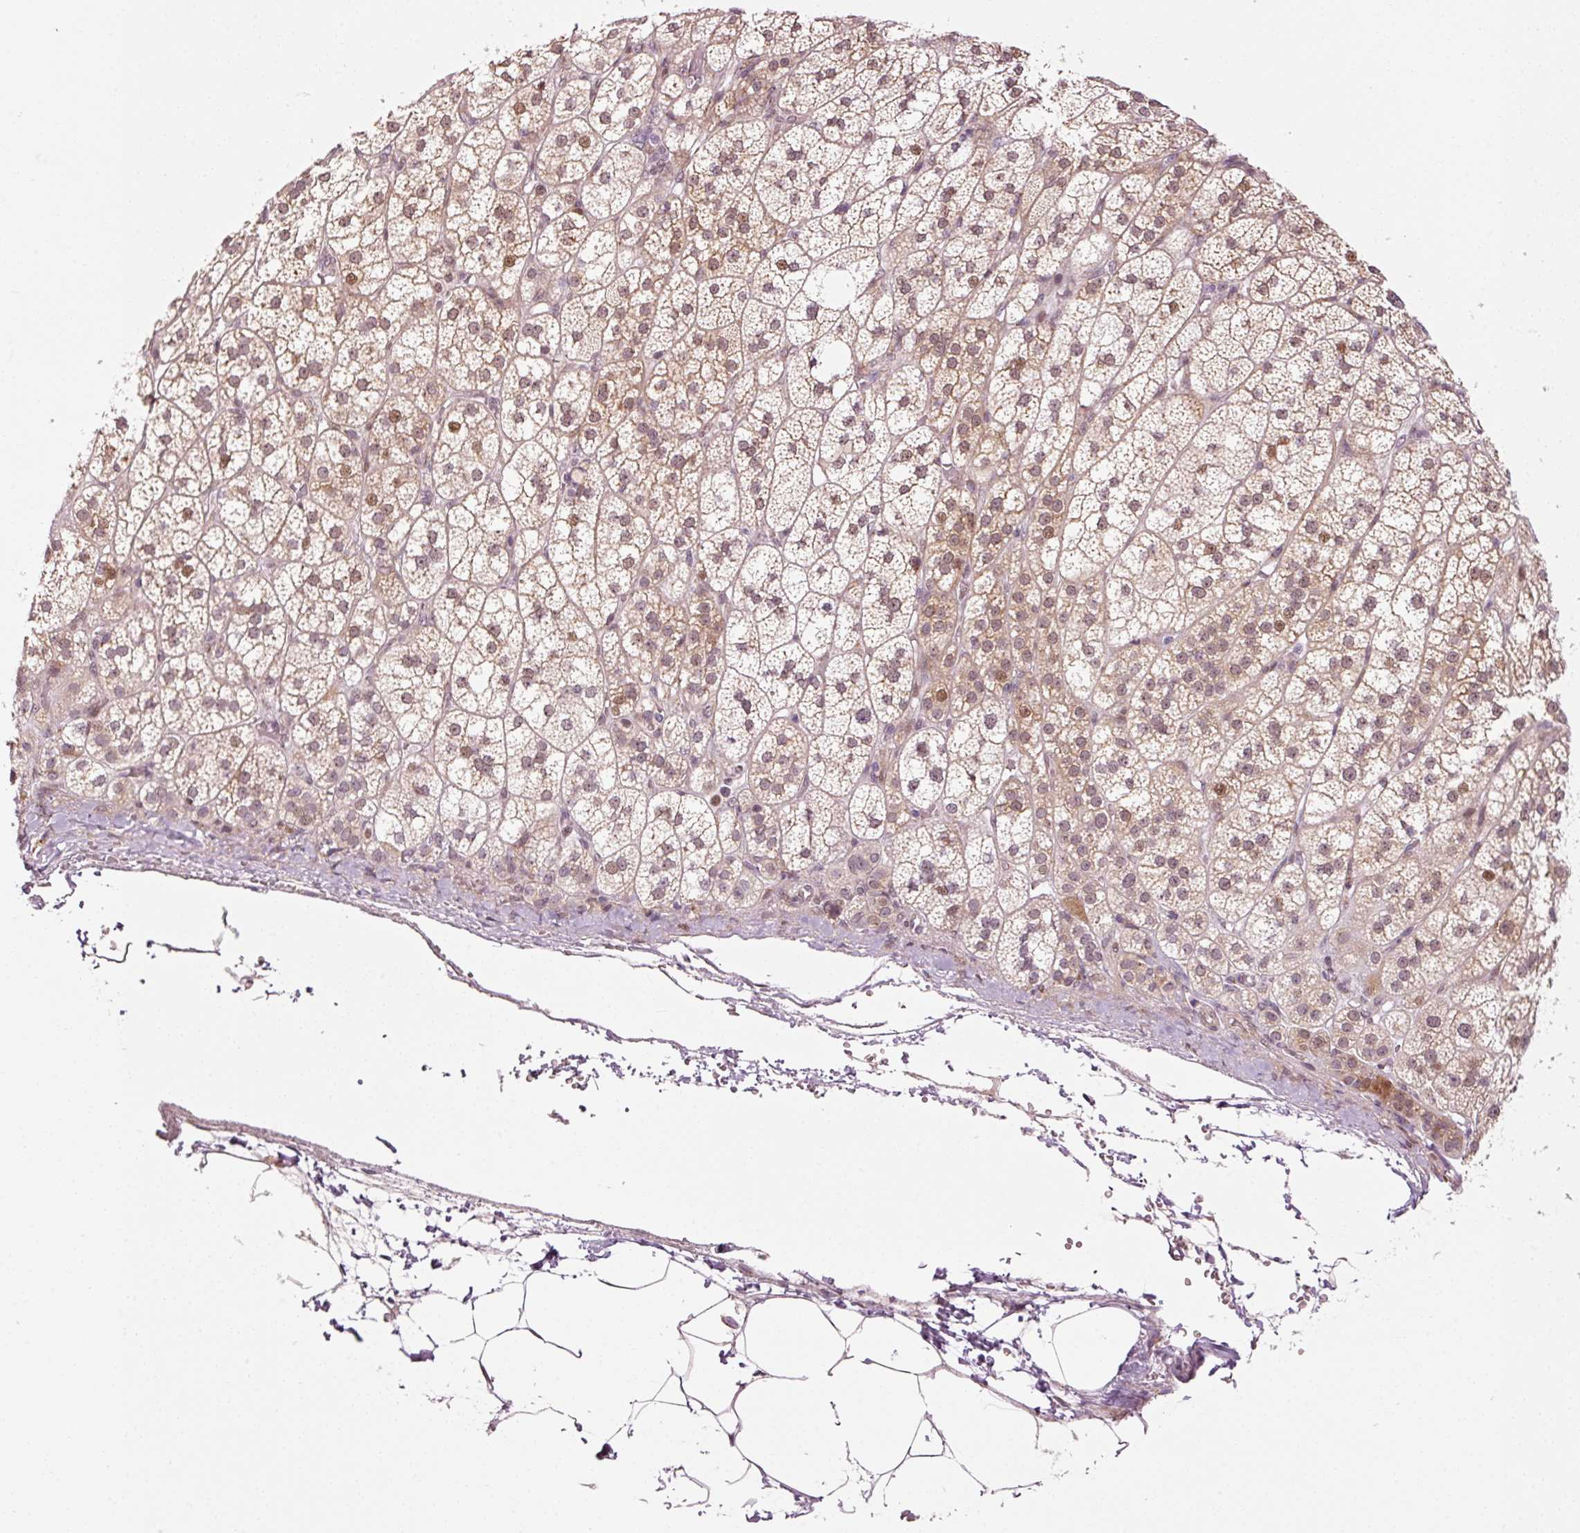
{"staining": {"intensity": "moderate", "quantity": ">75%", "location": "cytoplasmic/membranous,nuclear"}, "tissue": "adrenal gland", "cell_type": "Glandular cells", "image_type": "normal", "snomed": [{"axis": "morphology", "description": "Normal tissue, NOS"}, {"axis": "topography", "description": "Adrenal gland"}], "caption": "Protein staining of normal adrenal gland demonstrates moderate cytoplasmic/membranous,nuclear expression in about >75% of glandular cells.", "gene": "ANKRD20A1", "patient": {"sex": "female", "age": 60}}